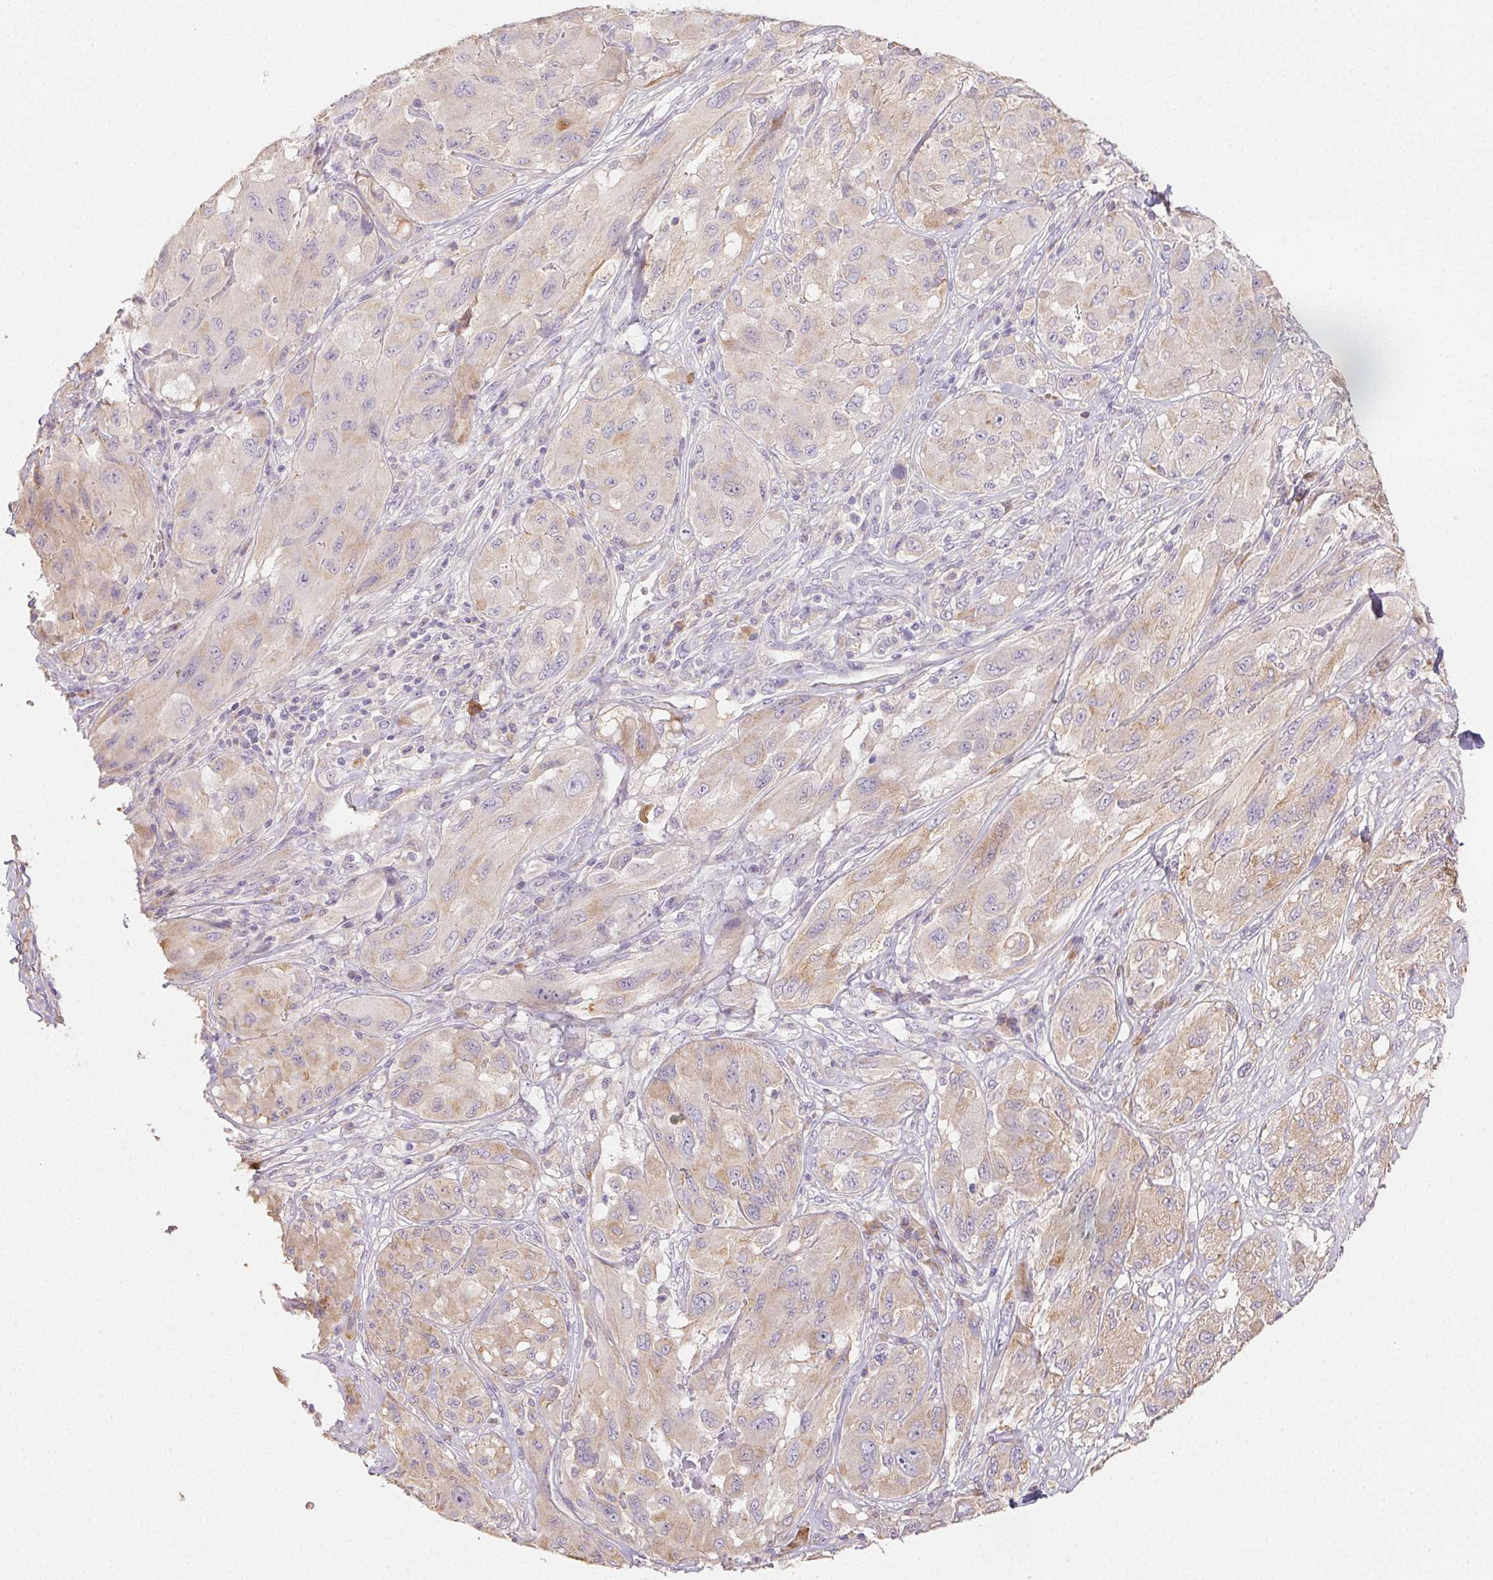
{"staining": {"intensity": "weak", "quantity": "<25%", "location": "cytoplasmic/membranous"}, "tissue": "melanoma", "cell_type": "Tumor cells", "image_type": "cancer", "snomed": [{"axis": "morphology", "description": "Malignant melanoma, NOS"}, {"axis": "topography", "description": "Skin"}], "caption": "This is a histopathology image of IHC staining of malignant melanoma, which shows no positivity in tumor cells.", "gene": "ACVR1B", "patient": {"sex": "female", "age": 91}}